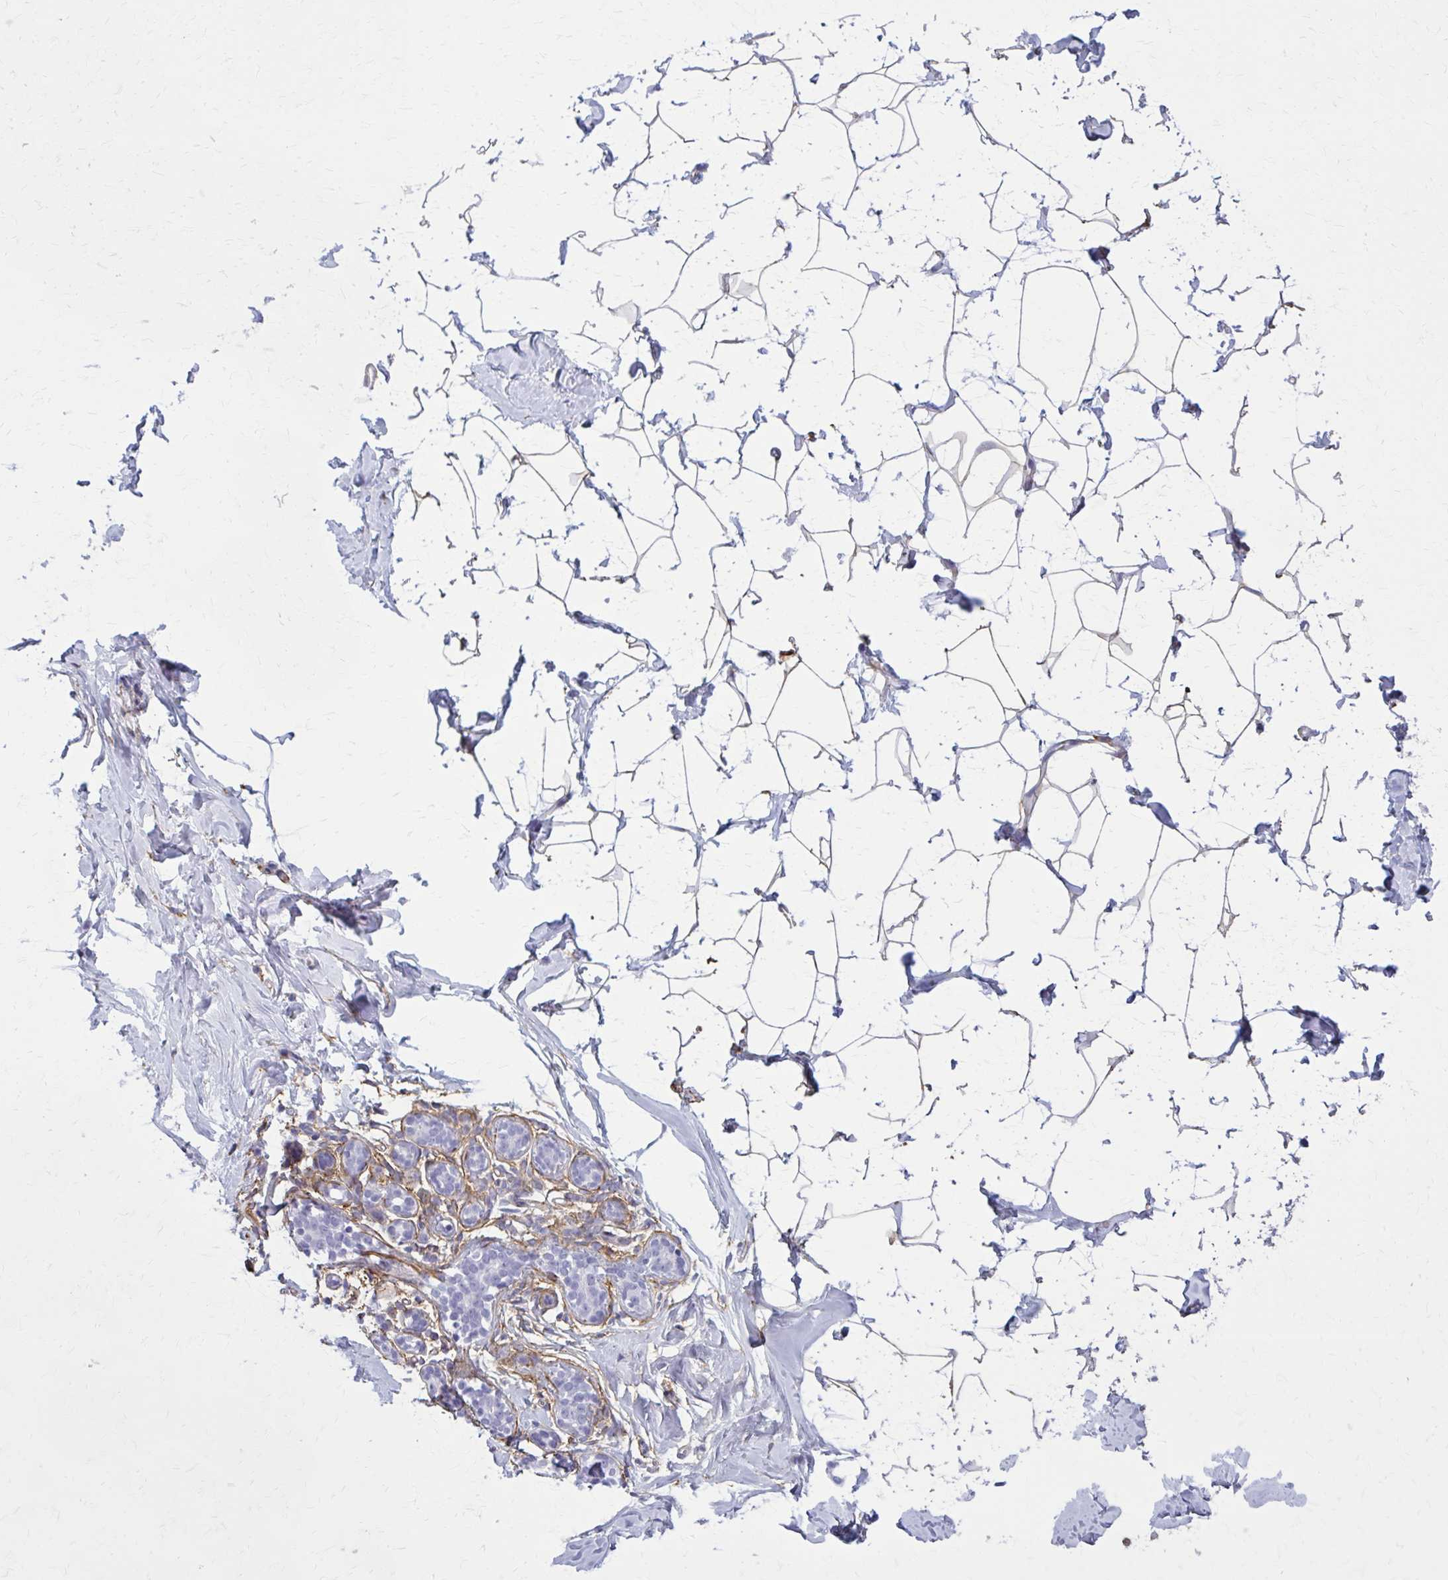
{"staining": {"intensity": "negative", "quantity": "none", "location": "none"}, "tissue": "breast", "cell_type": "Adipocytes", "image_type": "normal", "snomed": [{"axis": "morphology", "description": "Normal tissue, NOS"}, {"axis": "topography", "description": "Breast"}], "caption": "IHC micrograph of normal breast: human breast stained with DAB (3,3'-diaminobenzidine) exhibits no significant protein staining in adipocytes. (Immunohistochemistry, brightfield microscopy, high magnification).", "gene": "AKAP12", "patient": {"sex": "female", "age": 32}}